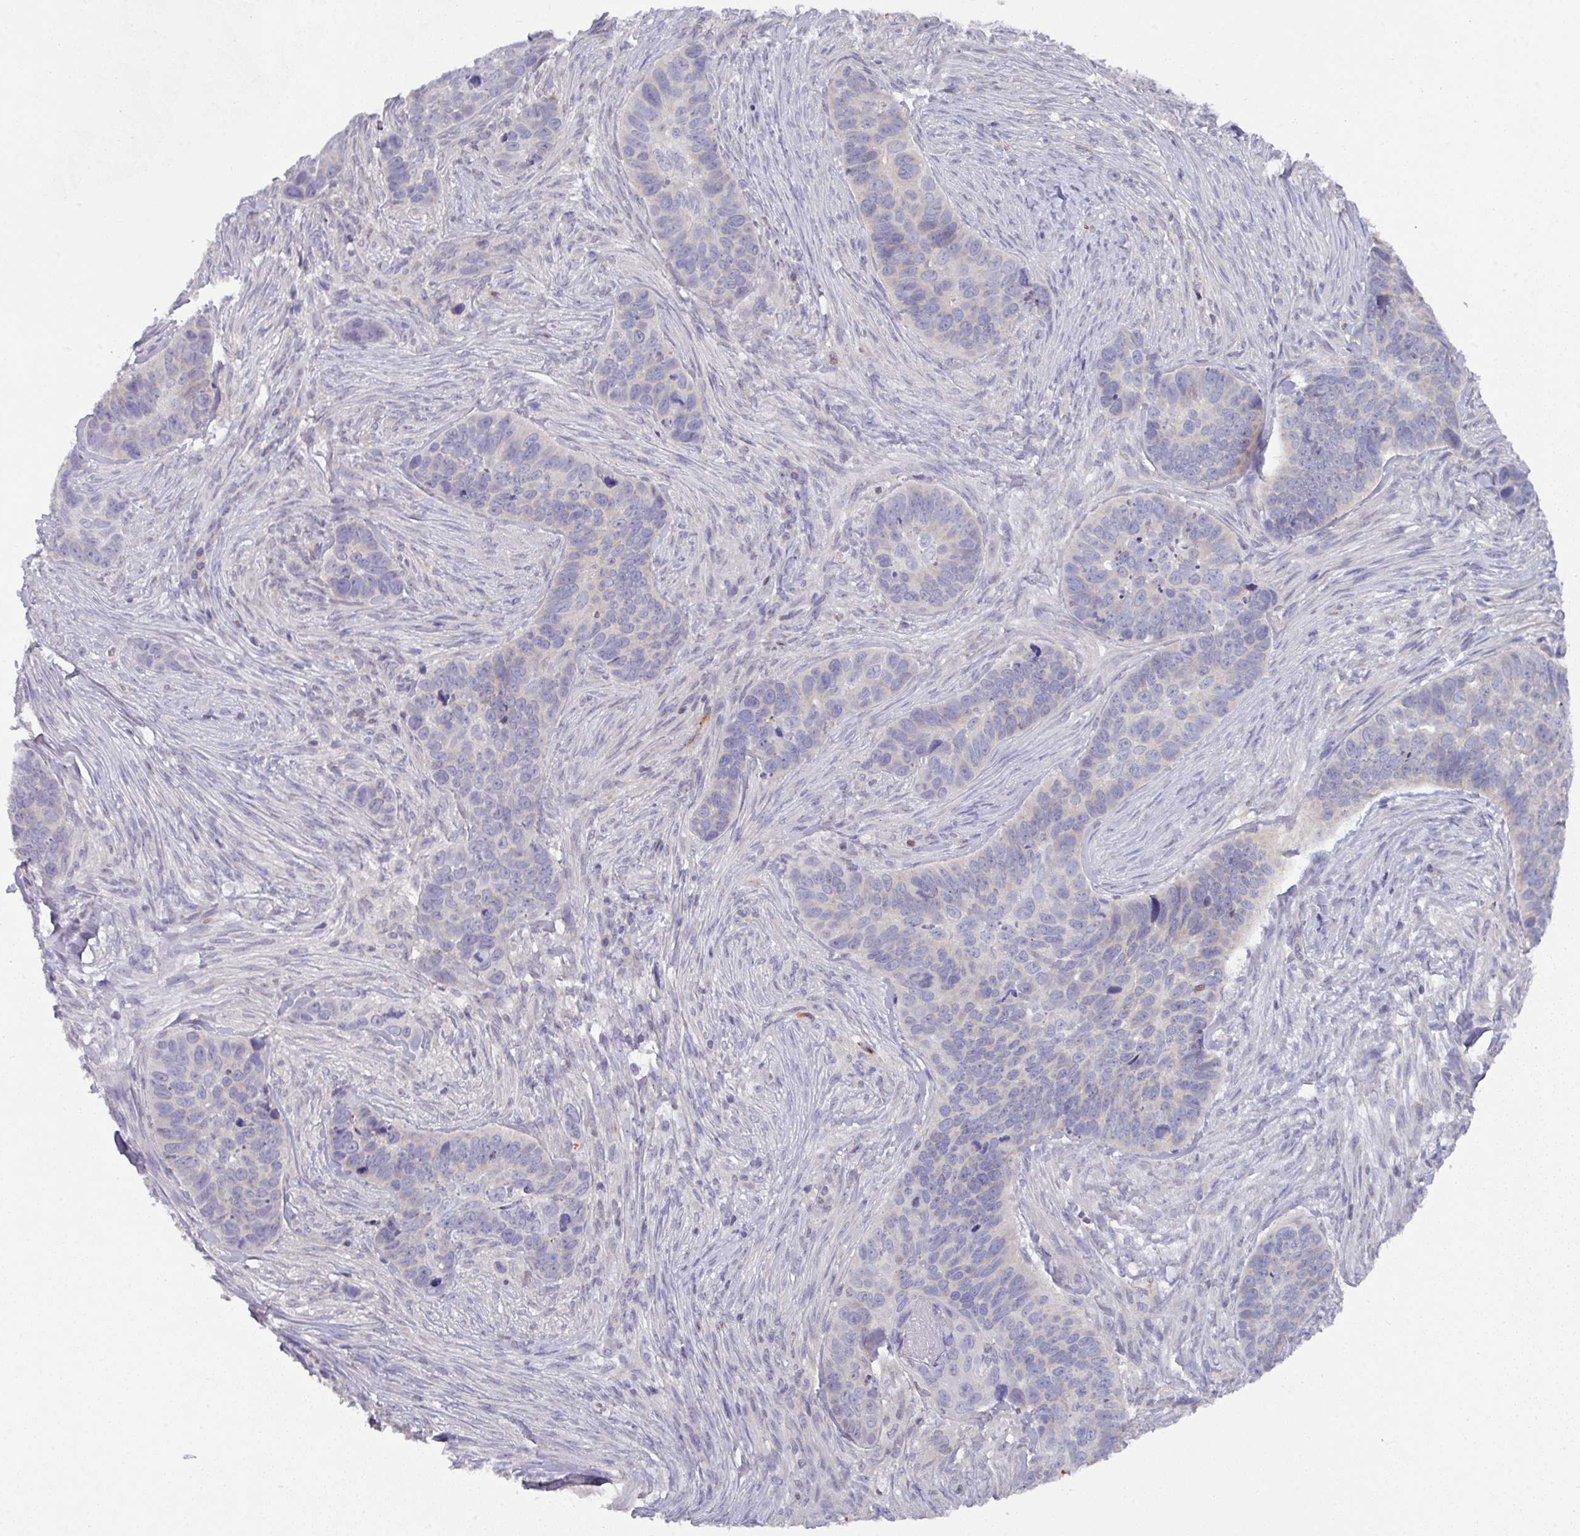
{"staining": {"intensity": "negative", "quantity": "none", "location": "none"}, "tissue": "skin cancer", "cell_type": "Tumor cells", "image_type": "cancer", "snomed": [{"axis": "morphology", "description": "Basal cell carcinoma"}, {"axis": "topography", "description": "Skin"}], "caption": "Image shows no significant protein positivity in tumor cells of basal cell carcinoma (skin).", "gene": "DCAF12L2", "patient": {"sex": "female", "age": 82}}